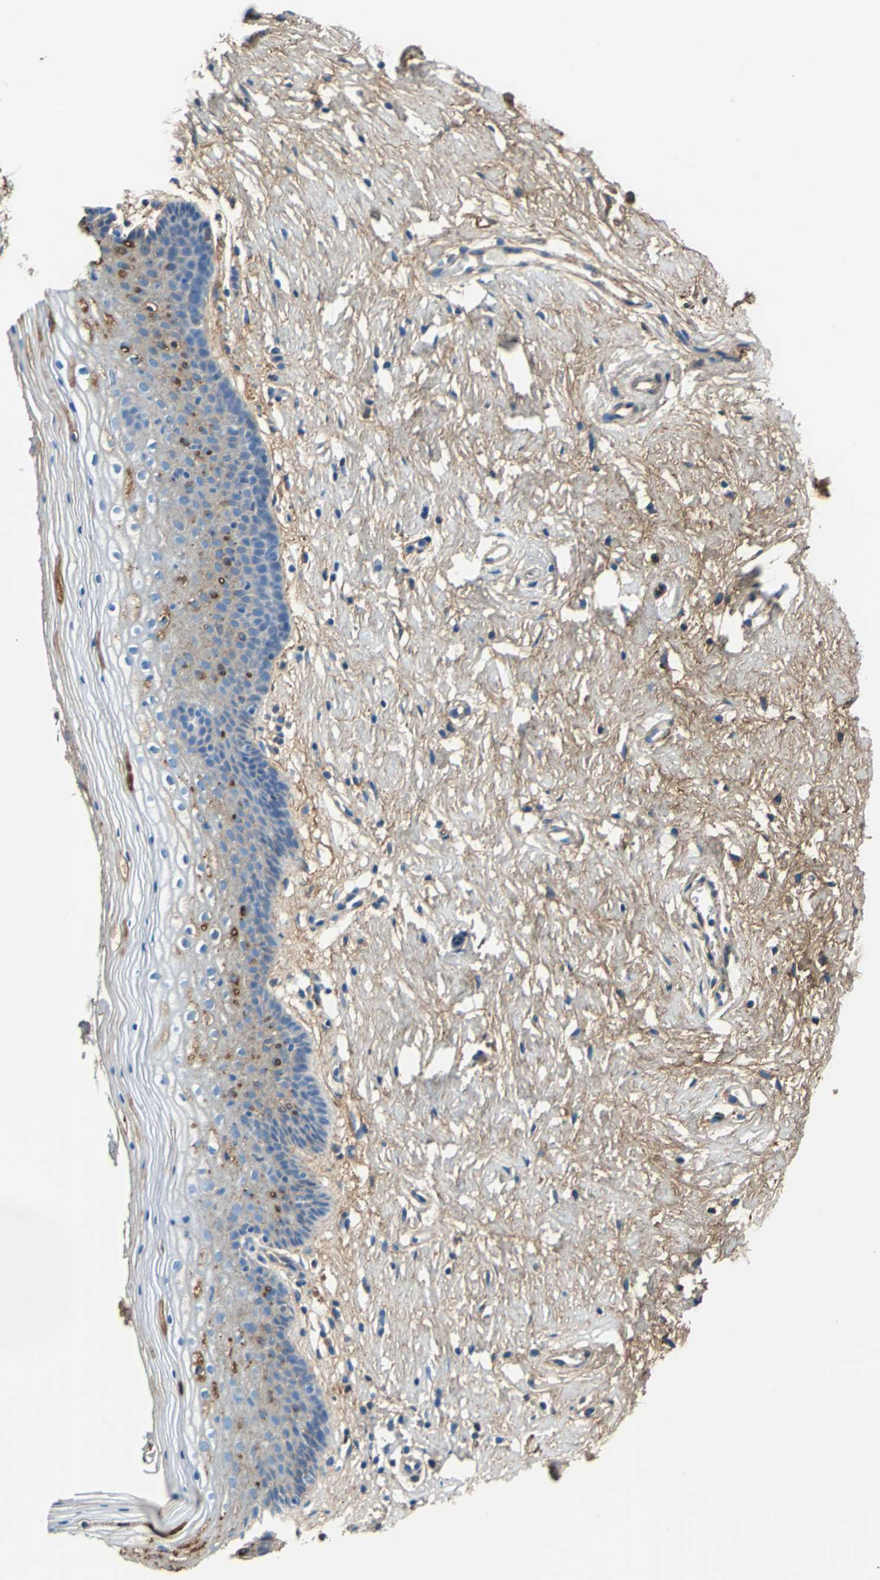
{"staining": {"intensity": "weak", "quantity": "25%-75%", "location": "cytoplasmic/membranous"}, "tissue": "vagina", "cell_type": "Squamous epithelial cells", "image_type": "normal", "snomed": [{"axis": "morphology", "description": "Normal tissue, NOS"}, {"axis": "topography", "description": "Vagina"}], "caption": "This is an image of immunohistochemistry (IHC) staining of unremarkable vagina, which shows weak expression in the cytoplasmic/membranous of squamous epithelial cells.", "gene": "ALB", "patient": {"sex": "female", "age": 46}}